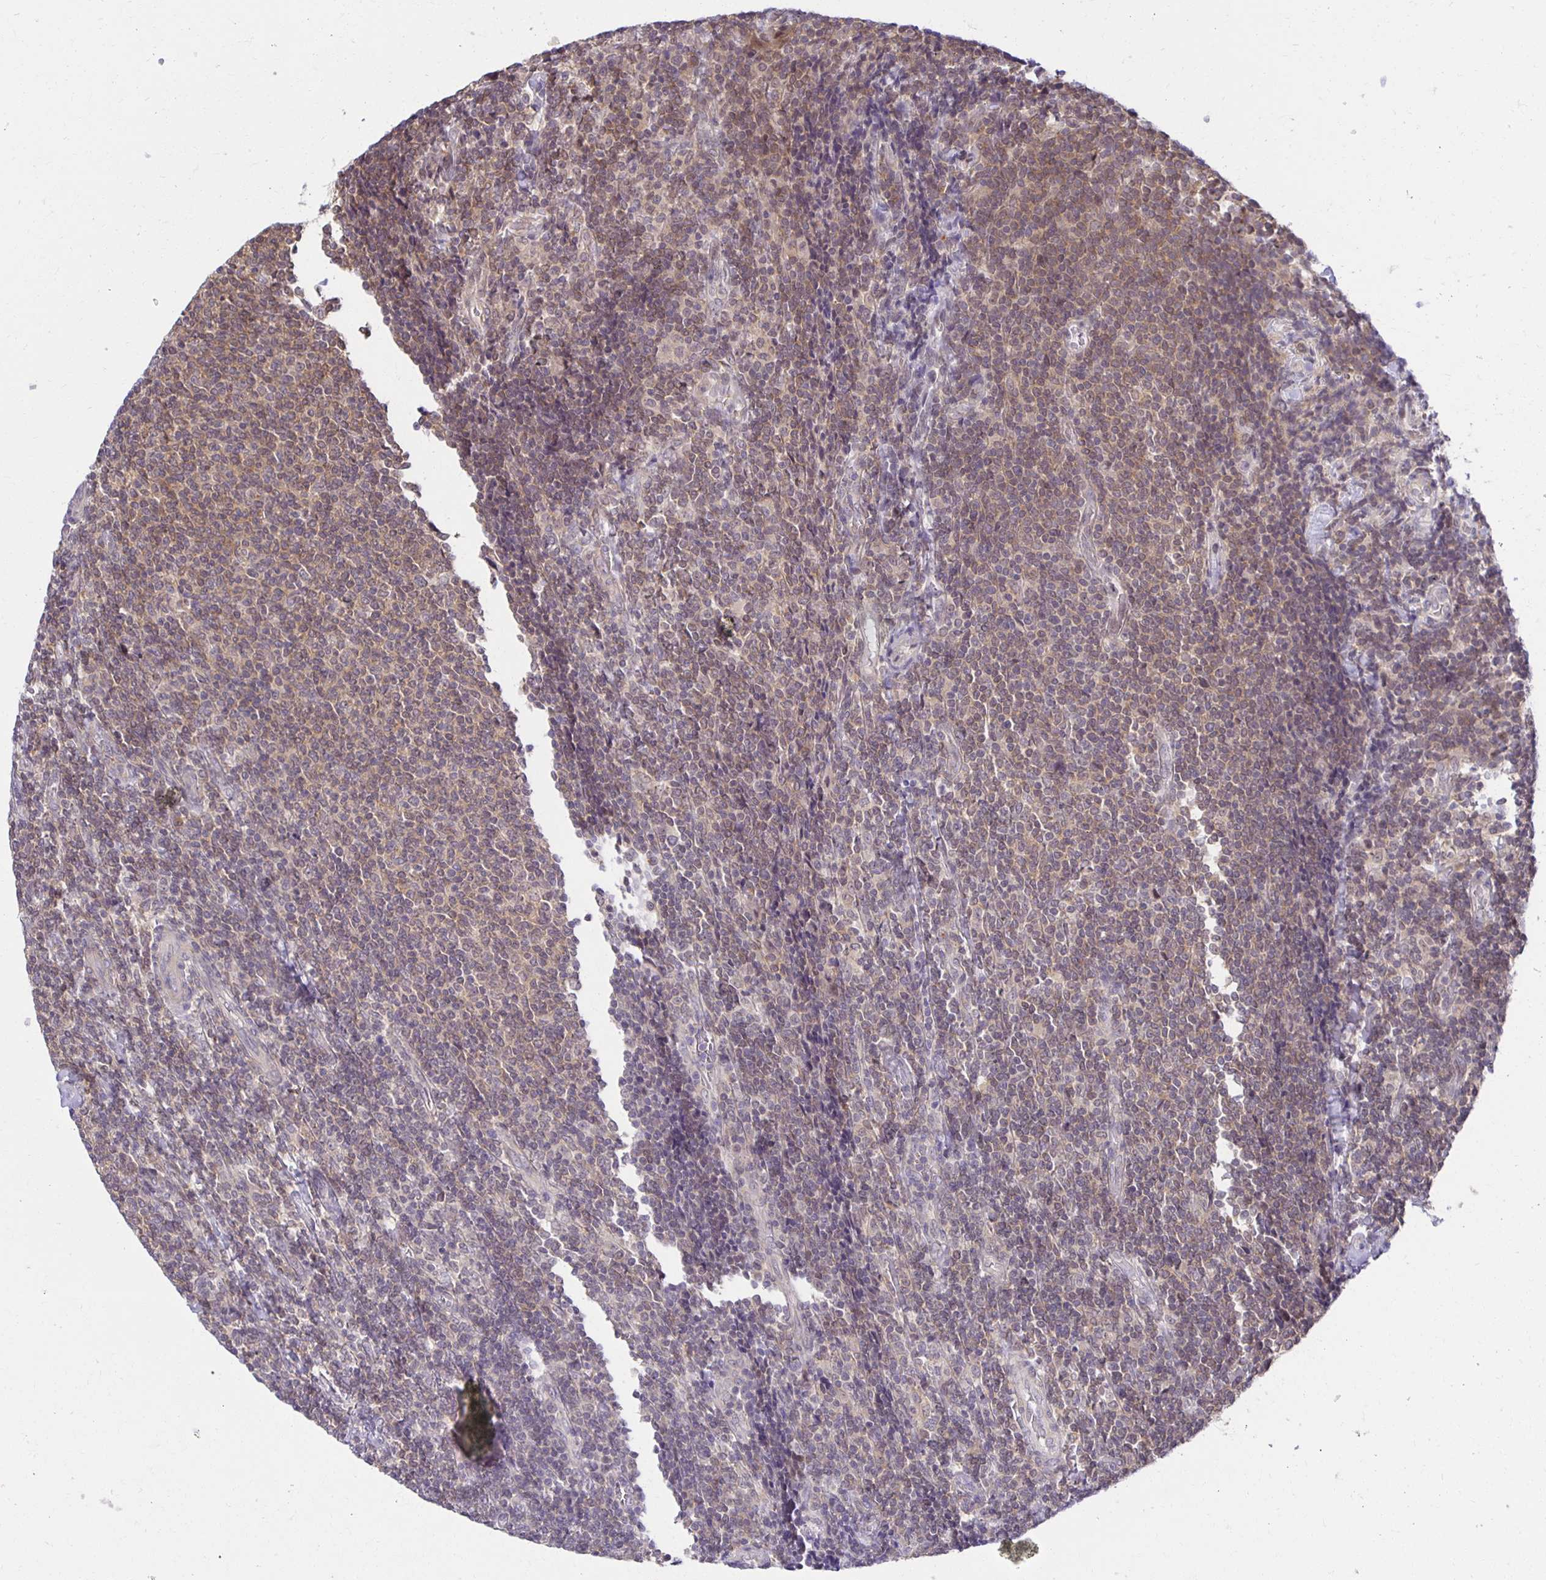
{"staining": {"intensity": "weak", "quantity": "25%-75%", "location": "cytoplasmic/membranous,nuclear"}, "tissue": "lymphoma", "cell_type": "Tumor cells", "image_type": "cancer", "snomed": [{"axis": "morphology", "description": "Malignant lymphoma, non-Hodgkin's type, Low grade"}, {"axis": "topography", "description": "Lymph node"}], "caption": "This micrograph shows IHC staining of human lymphoma, with low weak cytoplasmic/membranous and nuclear positivity in approximately 25%-75% of tumor cells.", "gene": "MIEN1", "patient": {"sex": "male", "age": 52}}